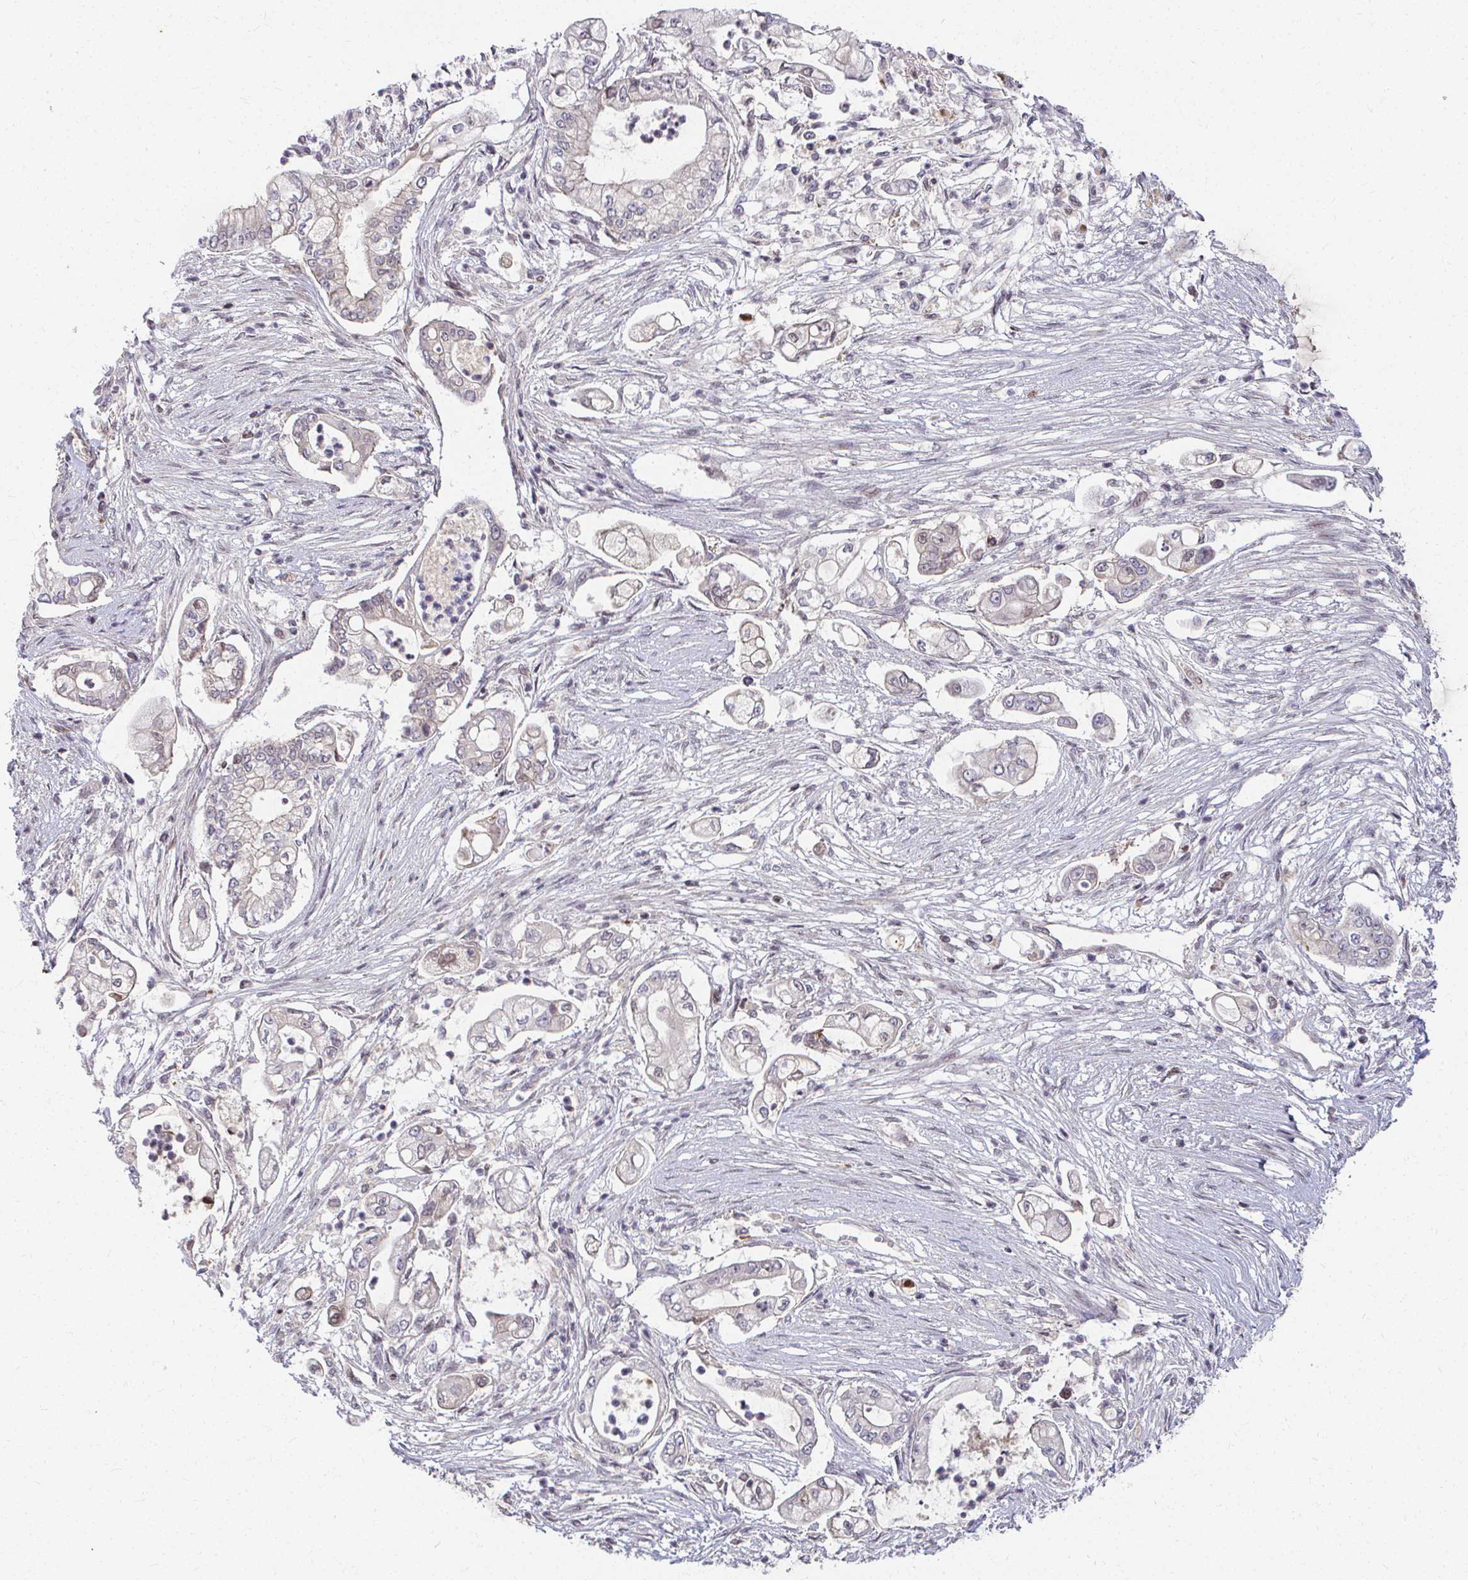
{"staining": {"intensity": "weak", "quantity": "<25%", "location": "cytoplasmic/membranous"}, "tissue": "pancreatic cancer", "cell_type": "Tumor cells", "image_type": "cancer", "snomed": [{"axis": "morphology", "description": "Adenocarcinoma, NOS"}, {"axis": "topography", "description": "Pancreas"}], "caption": "Micrograph shows no significant protein staining in tumor cells of pancreatic cancer. Nuclei are stained in blue.", "gene": "ANK3", "patient": {"sex": "female", "age": 69}}